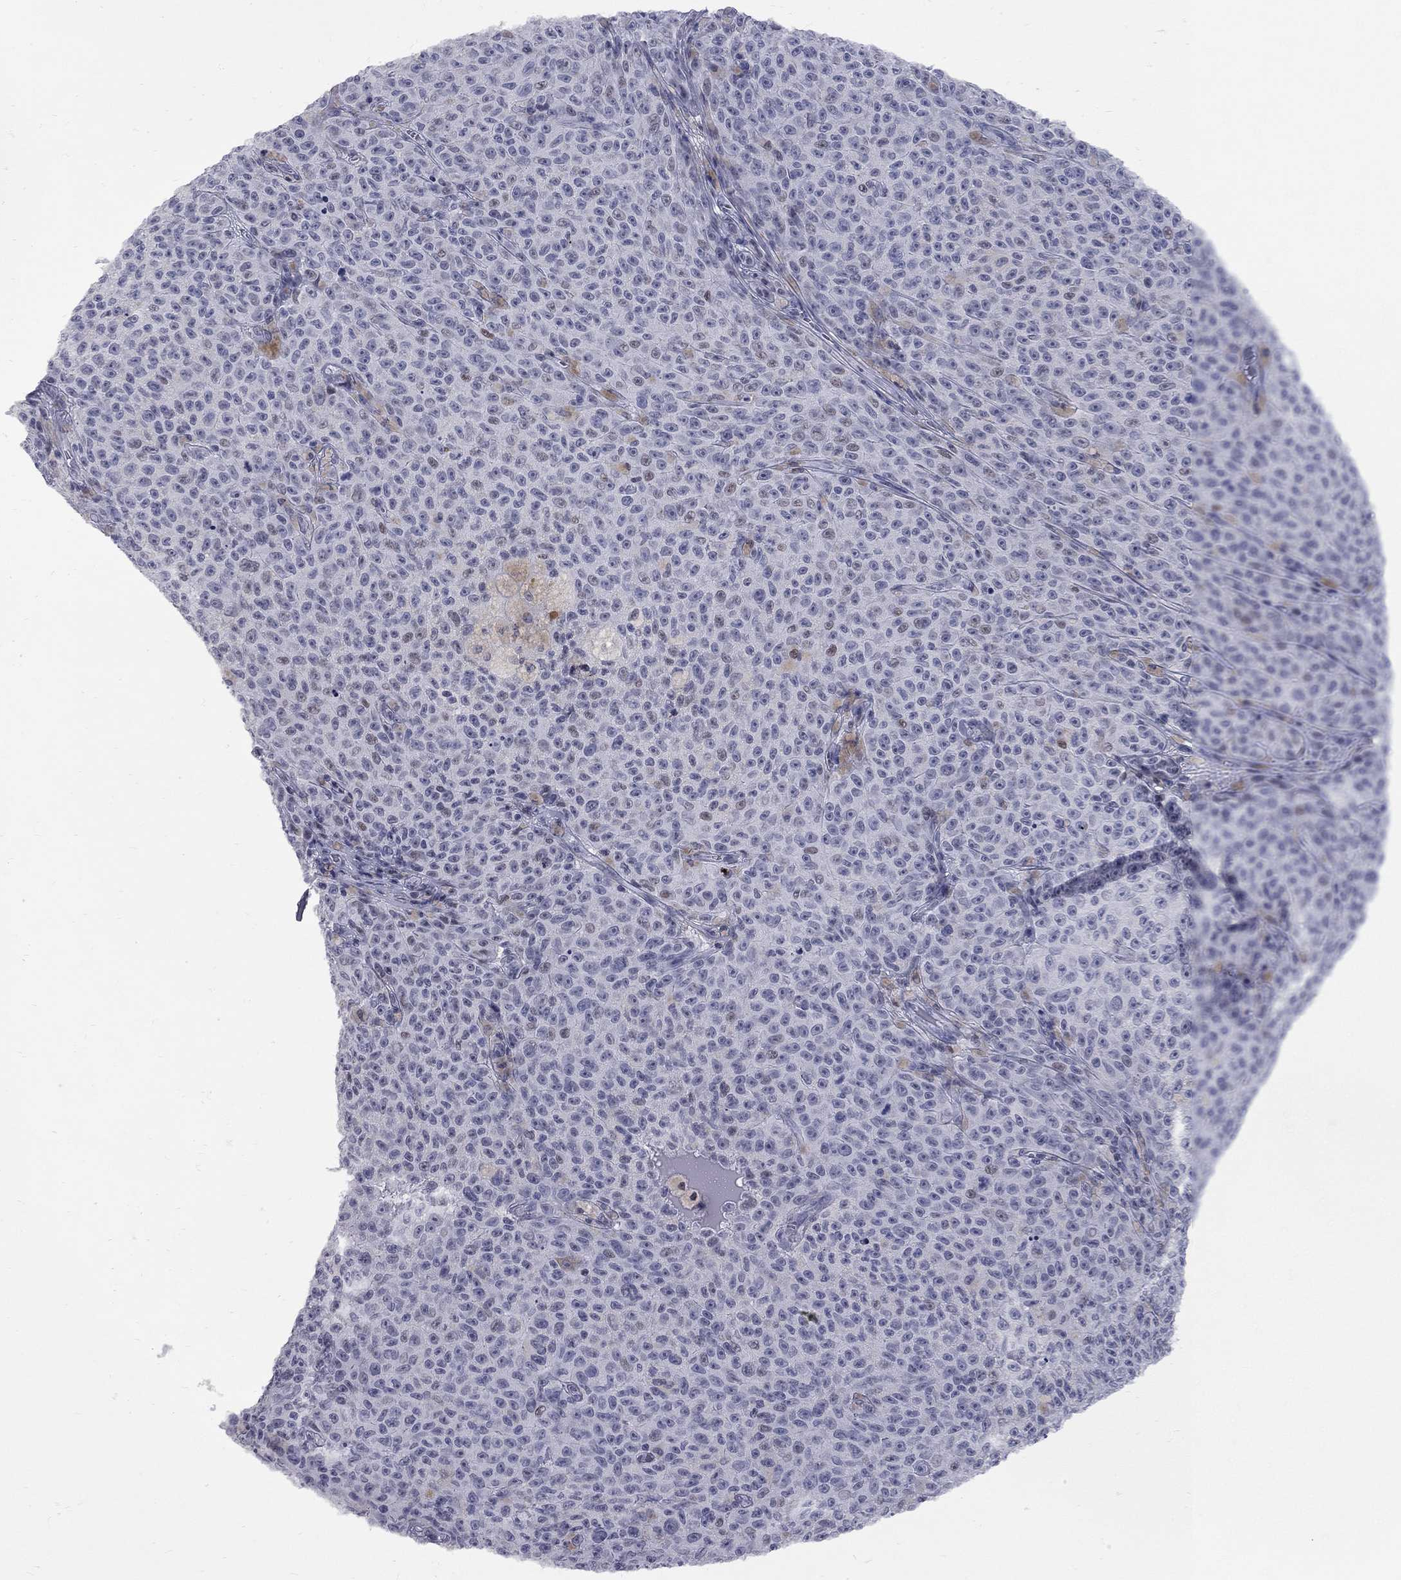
{"staining": {"intensity": "negative", "quantity": "none", "location": "none"}, "tissue": "melanoma", "cell_type": "Tumor cells", "image_type": "cancer", "snomed": [{"axis": "morphology", "description": "Malignant melanoma, NOS"}, {"axis": "topography", "description": "Skin"}], "caption": "This micrograph is of melanoma stained with immunohistochemistry to label a protein in brown with the nuclei are counter-stained blue. There is no positivity in tumor cells.", "gene": "ZNF154", "patient": {"sex": "female", "age": 82}}